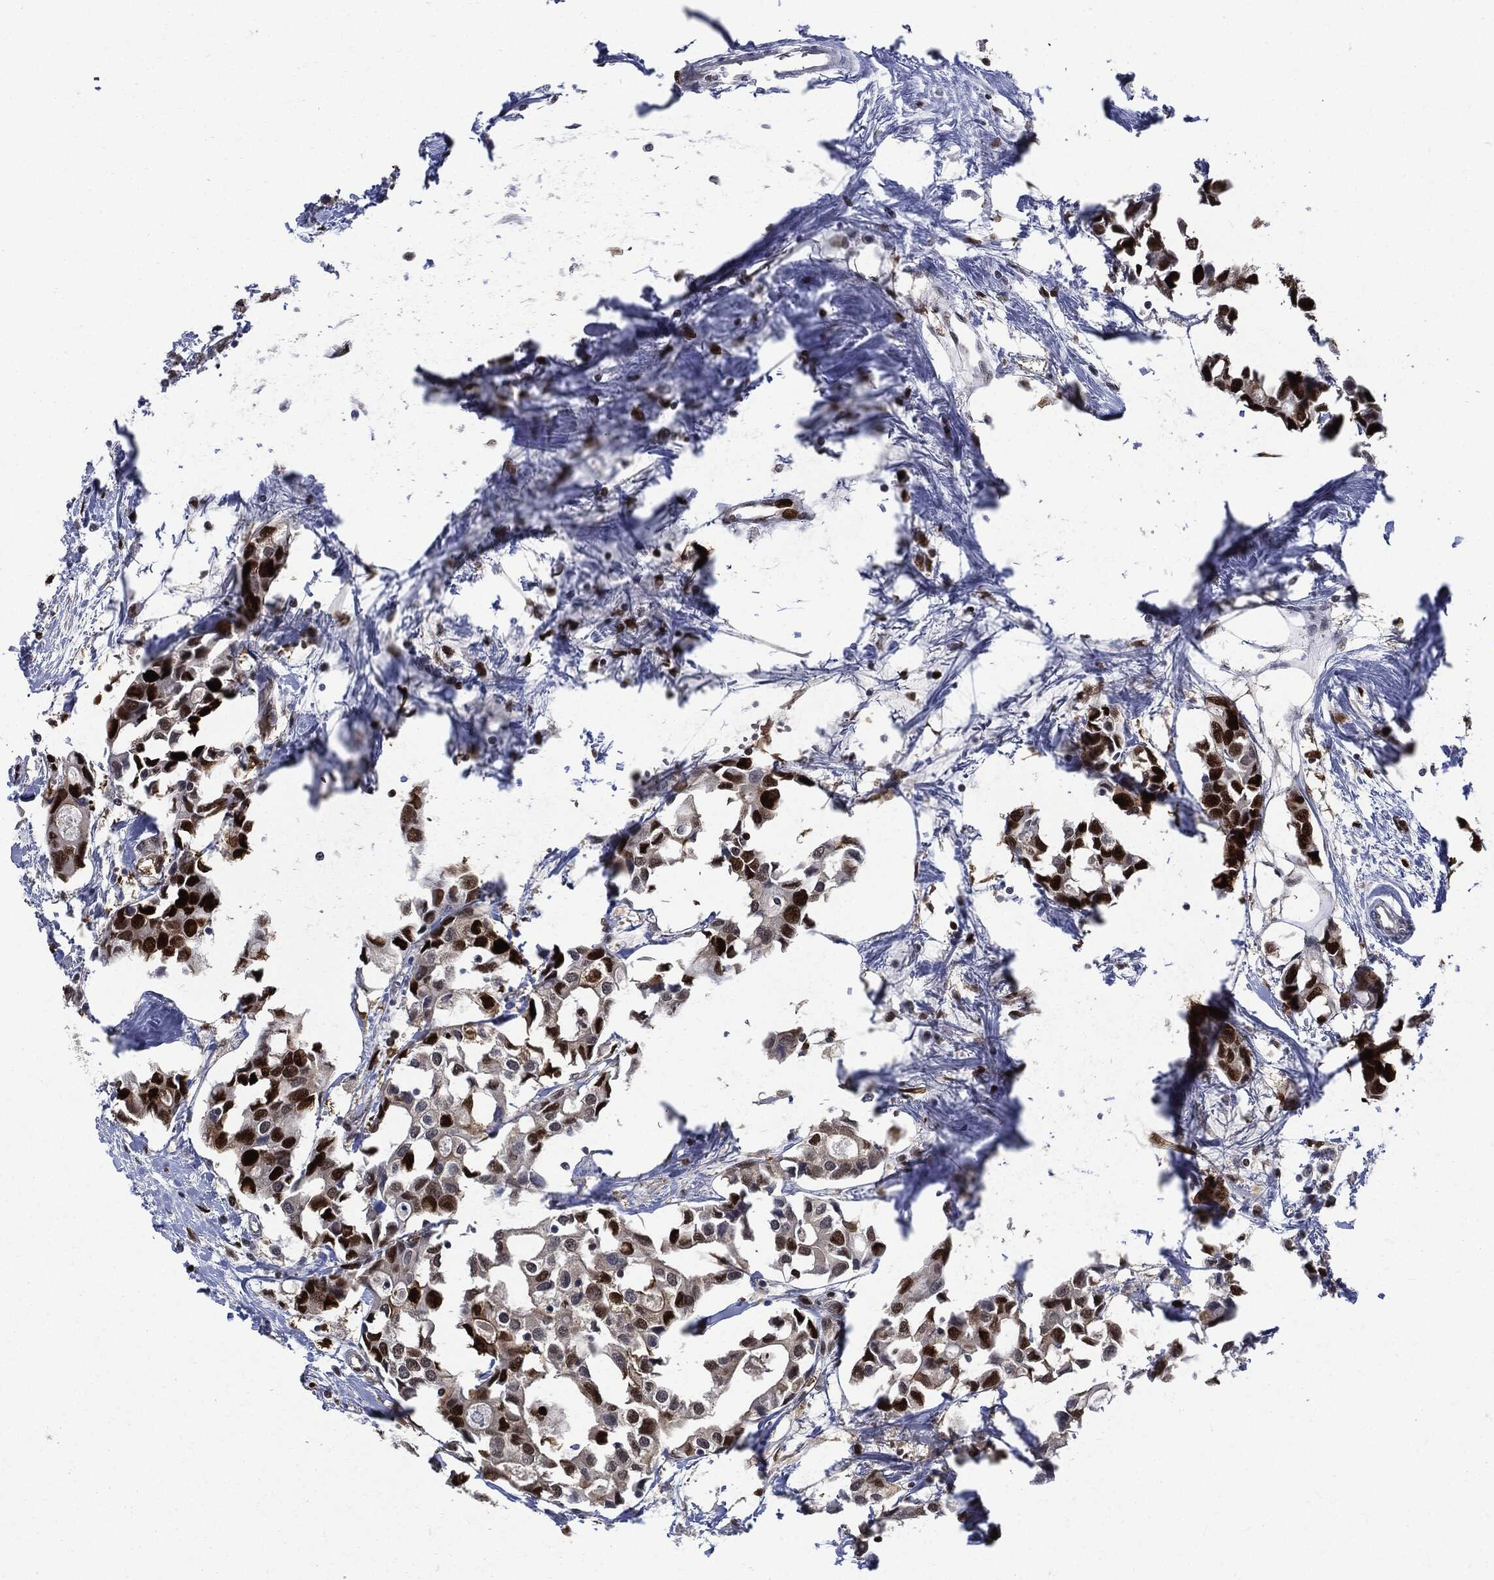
{"staining": {"intensity": "strong", "quantity": "<25%", "location": "nuclear"}, "tissue": "breast cancer", "cell_type": "Tumor cells", "image_type": "cancer", "snomed": [{"axis": "morphology", "description": "Duct carcinoma"}, {"axis": "topography", "description": "Breast"}], "caption": "Protein staining of breast intraductal carcinoma tissue exhibits strong nuclear positivity in about <25% of tumor cells. Nuclei are stained in blue.", "gene": "PCNA", "patient": {"sex": "female", "age": 83}}